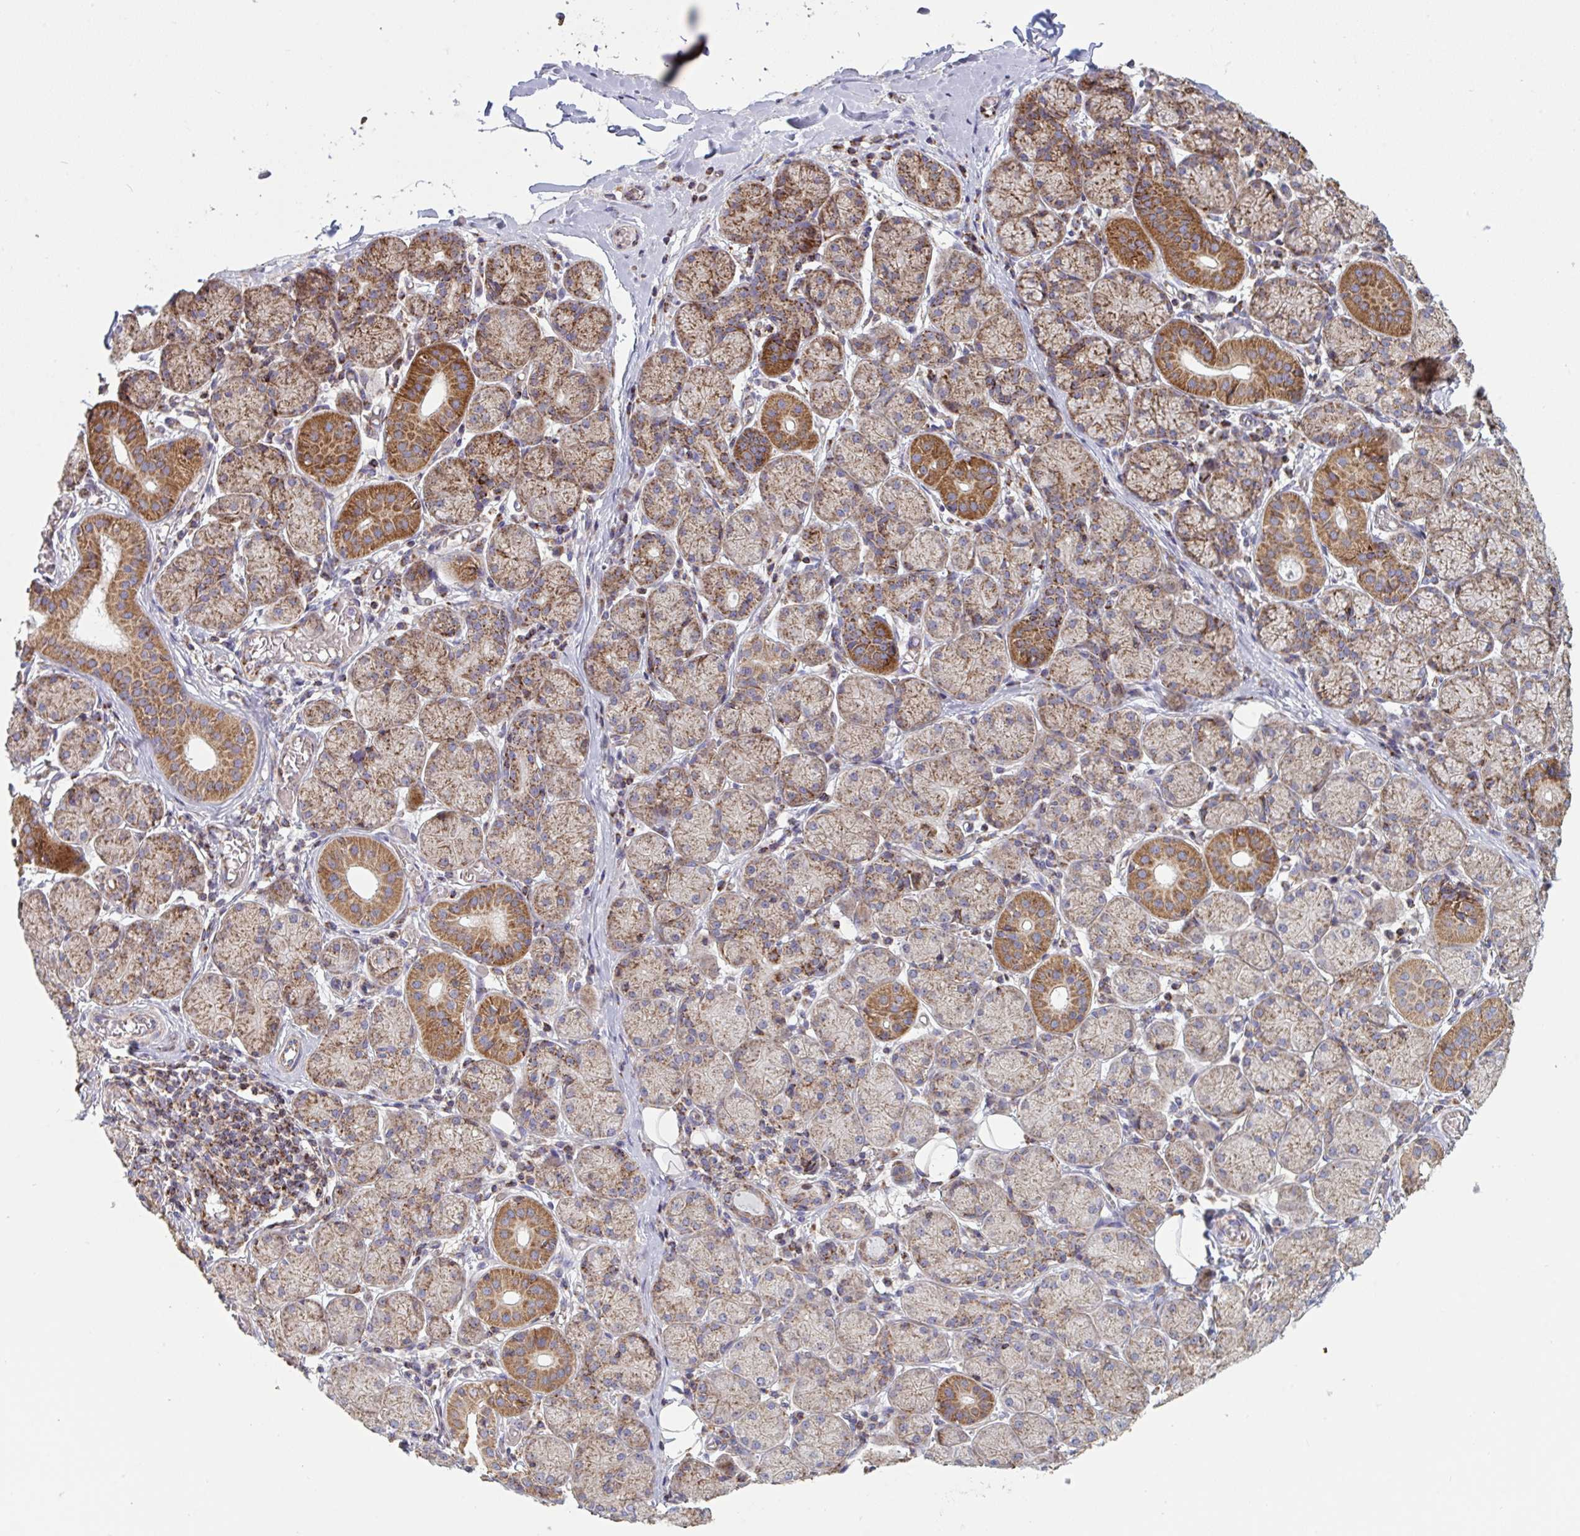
{"staining": {"intensity": "strong", "quantity": ">75%", "location": "cytoplasmic/membranous"}, "tissue": "salivary gland", "cell_type": "Glandular cells", "image_type": "normal", "snomed": [{"axis": "morphology", "description": "Normal tissue, NOS"}, {"axis": "topography", "description": "Salivary gland"}], "caption": "Brown immunohistochemical staining in benign human salivary gland exhibits strong cytoplasmic/membranous expression in about >75% of glandular cells. Immunohistochemistry (ihc) stains the protein in brown and the nuclei are stained blue.", "gene": "MICOS10", "patient": {"sex": "female", "age": 24}}